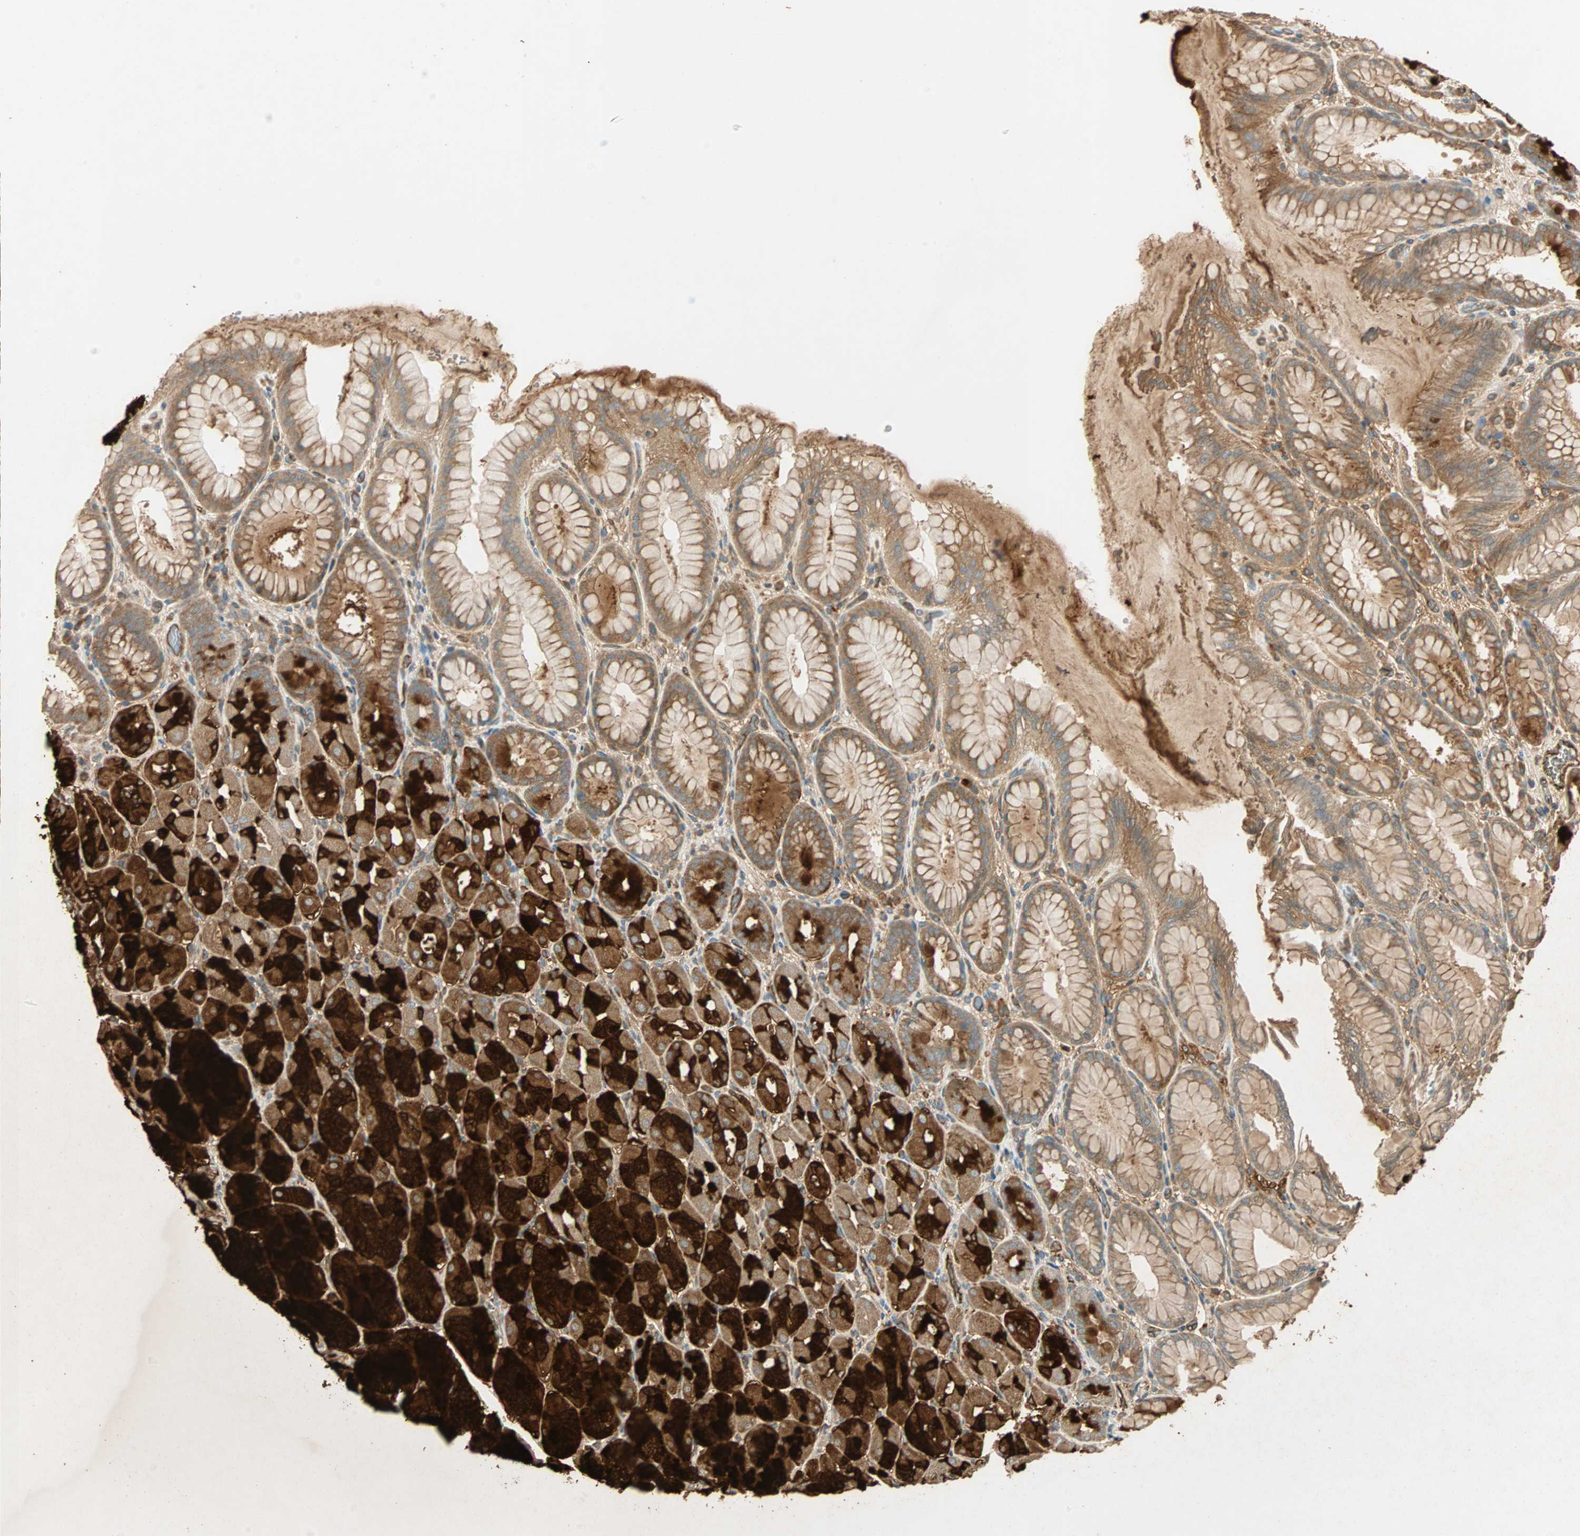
{"staining": {"intensity": "strong", "quantity": ">75%", "location": "cytoplasmic/membranous"}, "tissue": "stomach", "cell_type": "Glandular cells", "image_type": "normal", "snomed": [{"axis": "morphology", "description": "Normal tissue, NOS"}, {"axis": "topography", "description": "Stomach, upper"}], "caption": "Immunohistochemistry staining of benign stomach, which demonstrates high levels of strong cytoplasmic/membranous expression in approximately >75% of glandular cells indicating strong cytoplasmic/membranous protein staining. The staining was performed using DAB (brown) for protein detection and nuclei were counterstained in hematoxylin (blue).", "gene": "GALK1", "patient": {"sex": "female", "age": 56}}